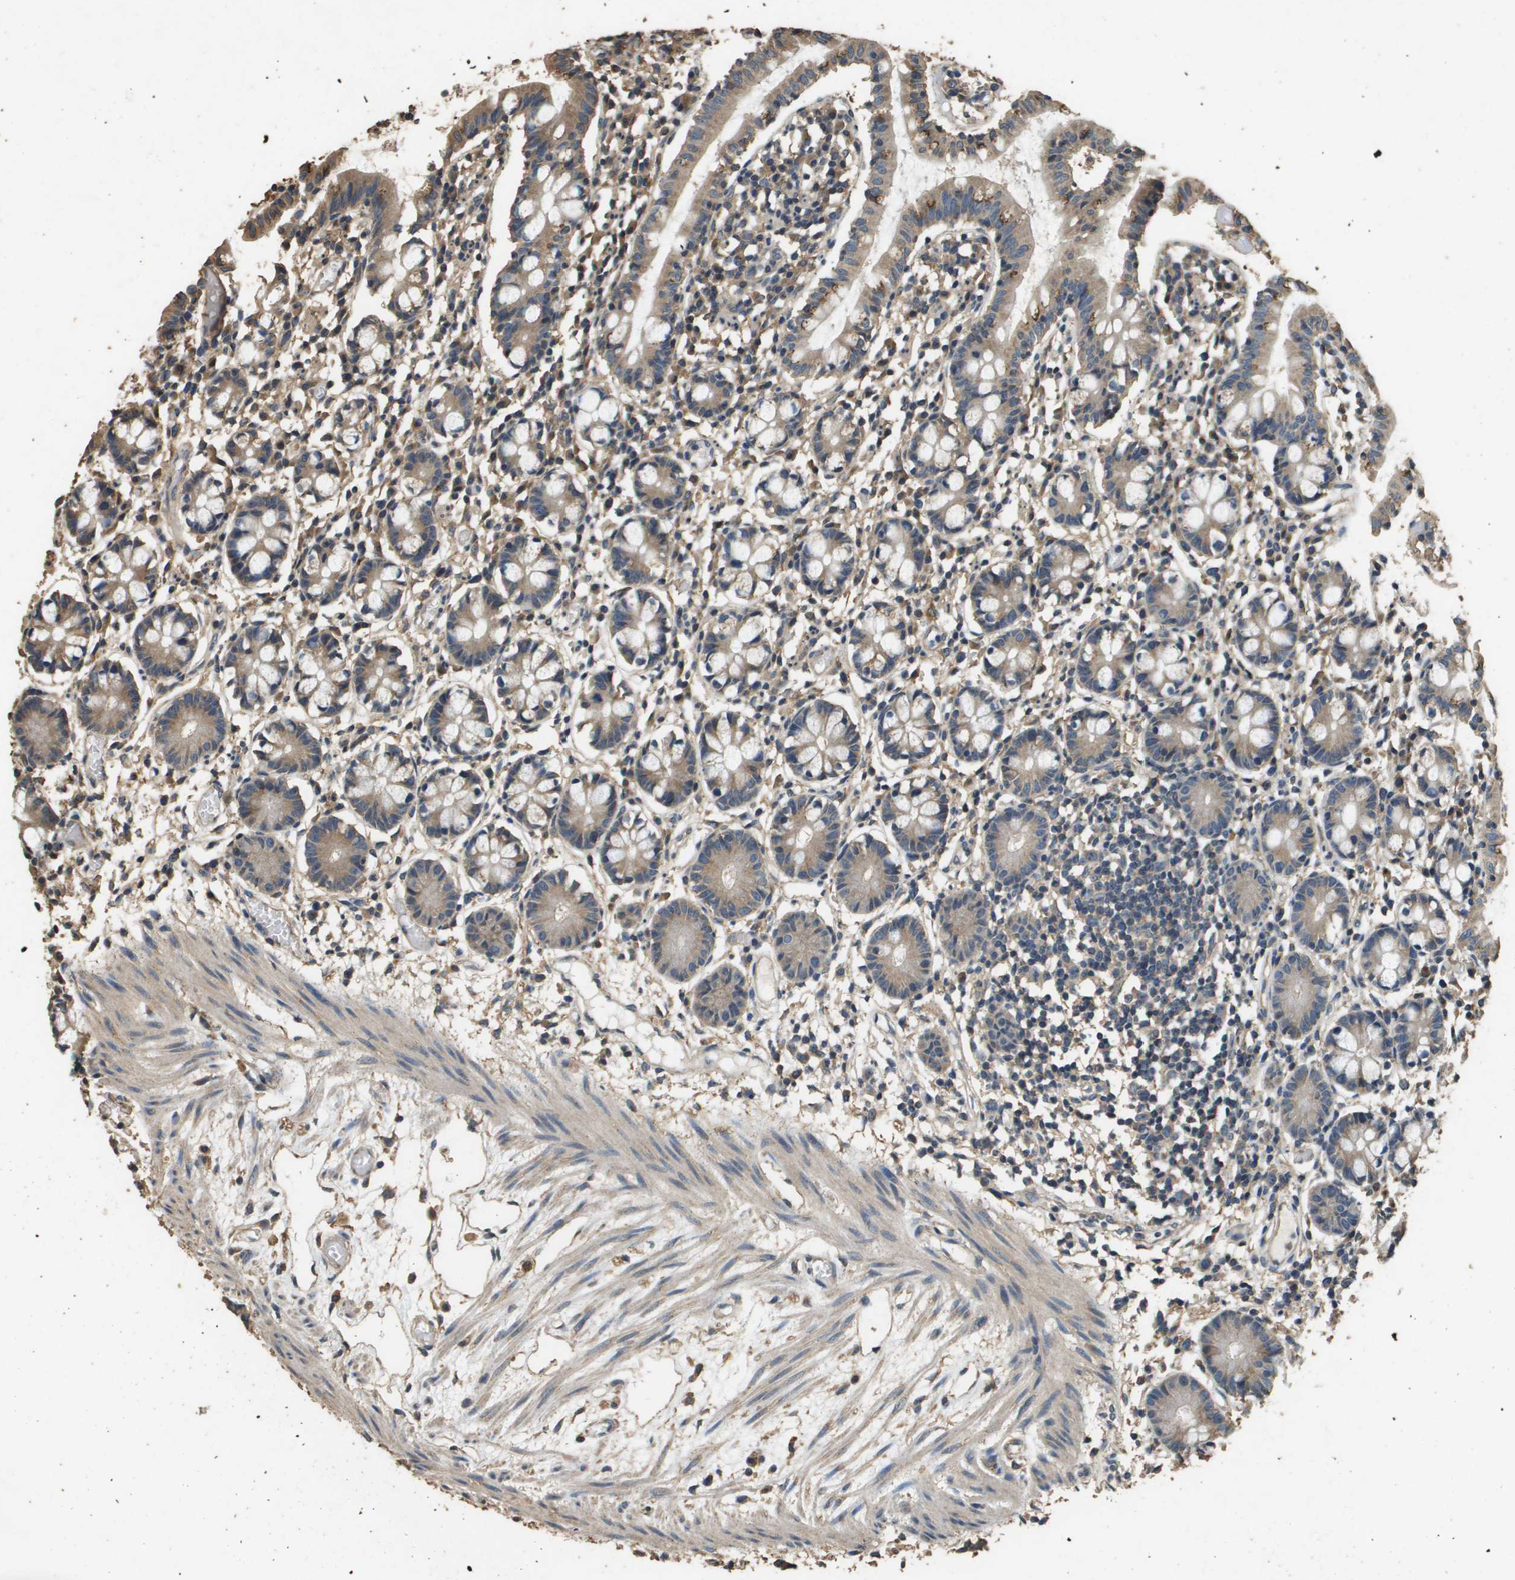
{"staining": {"intensity": "strong", "quantity": ">75%", "location": "cytoplasmic/membranous"}, "tissue": "small intestine", "cell_type": "Glandular cells", "image_type": "normal", "snomed": [{"axis": "morphology", "description": "Normal tissue, NOS"}, {"axis": "morphology", "description": "Cystadenocarcinoma, serous, Metastatic site"}, {"axis": "topography", "description": "Small intestine"}], "caption": "A brown stain labels strong cytoplasmic/membranous positivity of a protein in glandular cells of benign small intestine.", "gene": "RAB6B", "patient": {"sex": "female", "age": 61}}